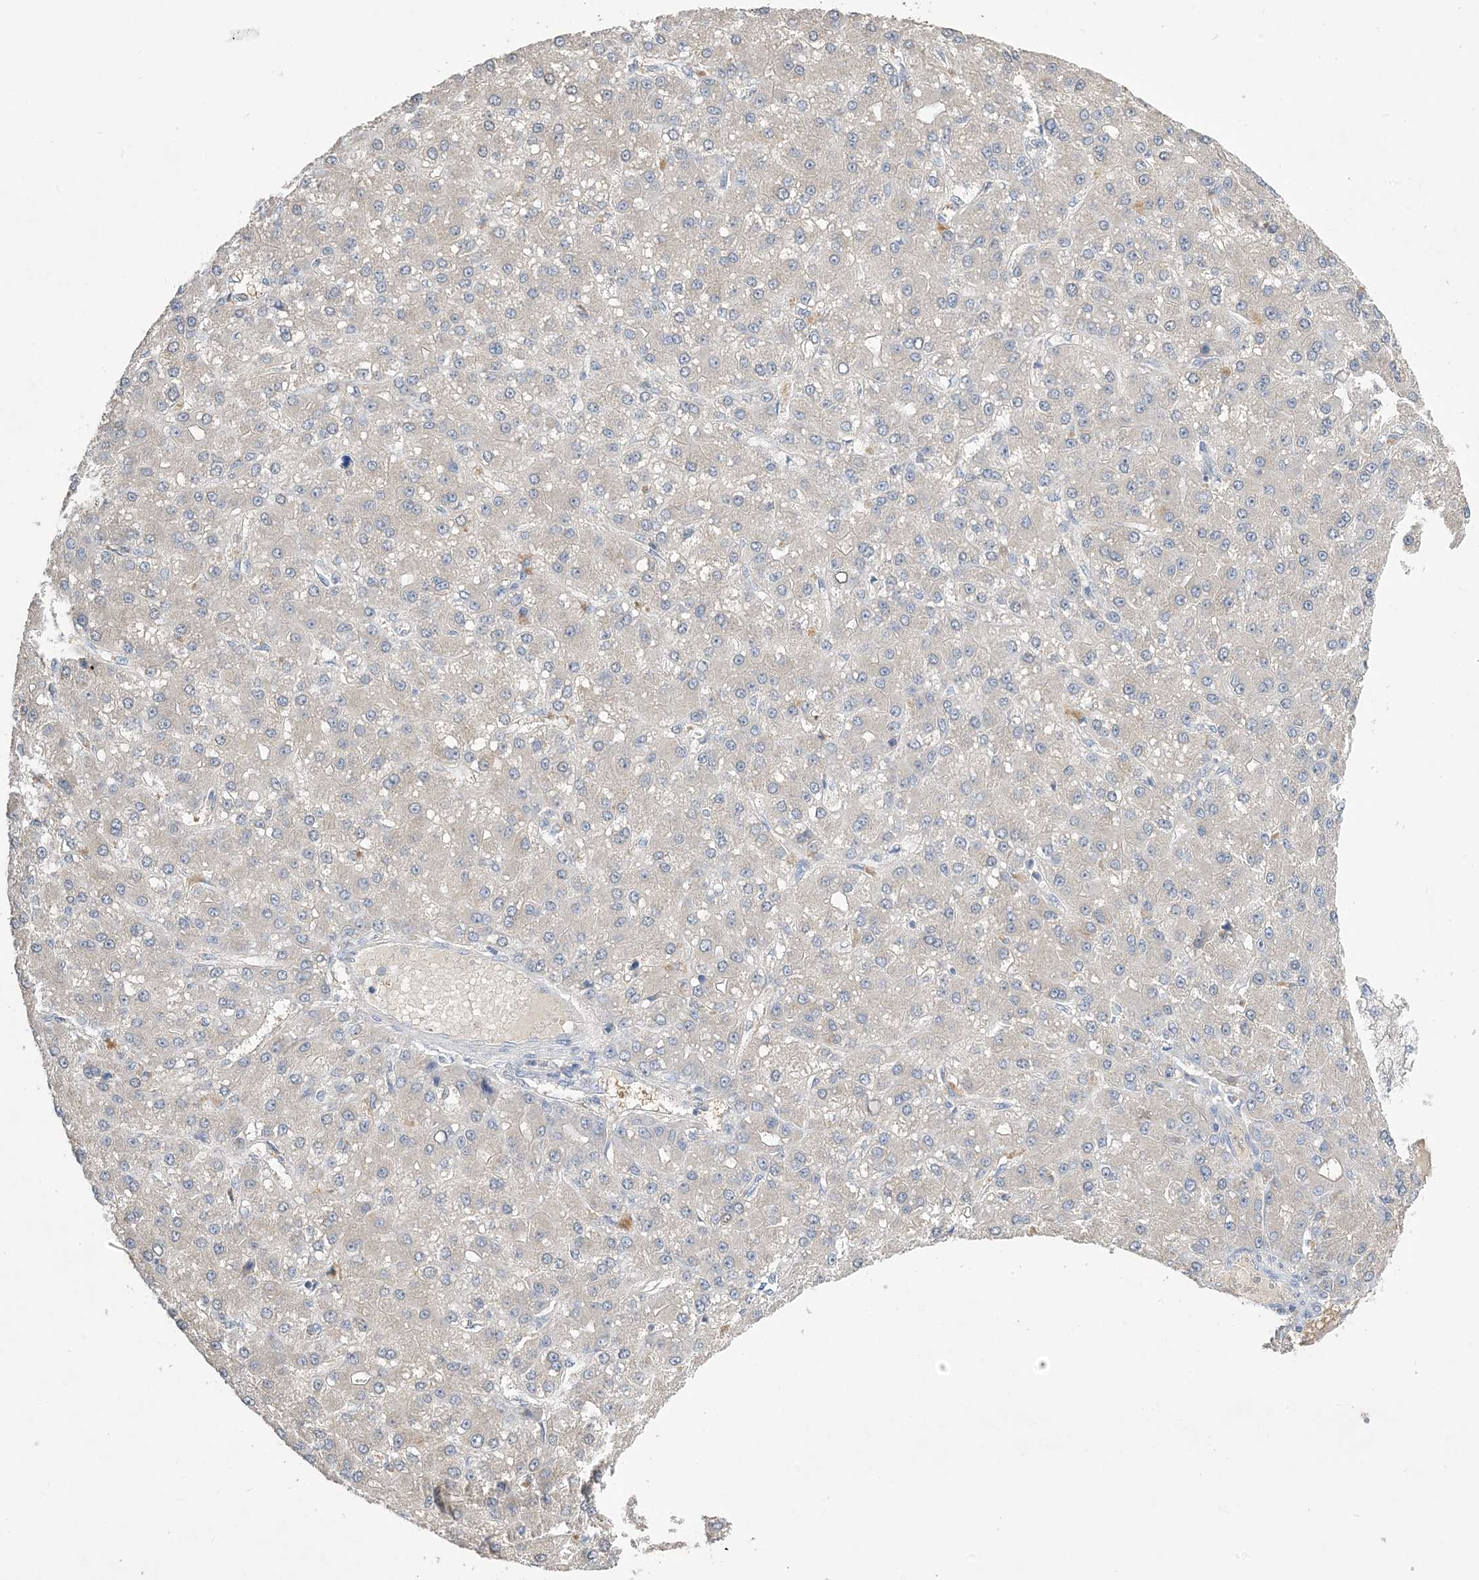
{"staining": {"intensity": "negative", "quantity": "none", "location": "none"}, "tissue": "liver cancer", "cell_type": "Tumor cells", "image_type": "cancer", "snomed": [{"axis": "morphology", "description": "Carcinoma, Hepatocellular, NOS"}, {"axis": "topography", "description": "Liver"}], "caption": "Liver cancer stained for a protein using IHC shows no expression tumor cells.", "gene": "KPRP", "patient": {"sex": "male", "age": 67}}